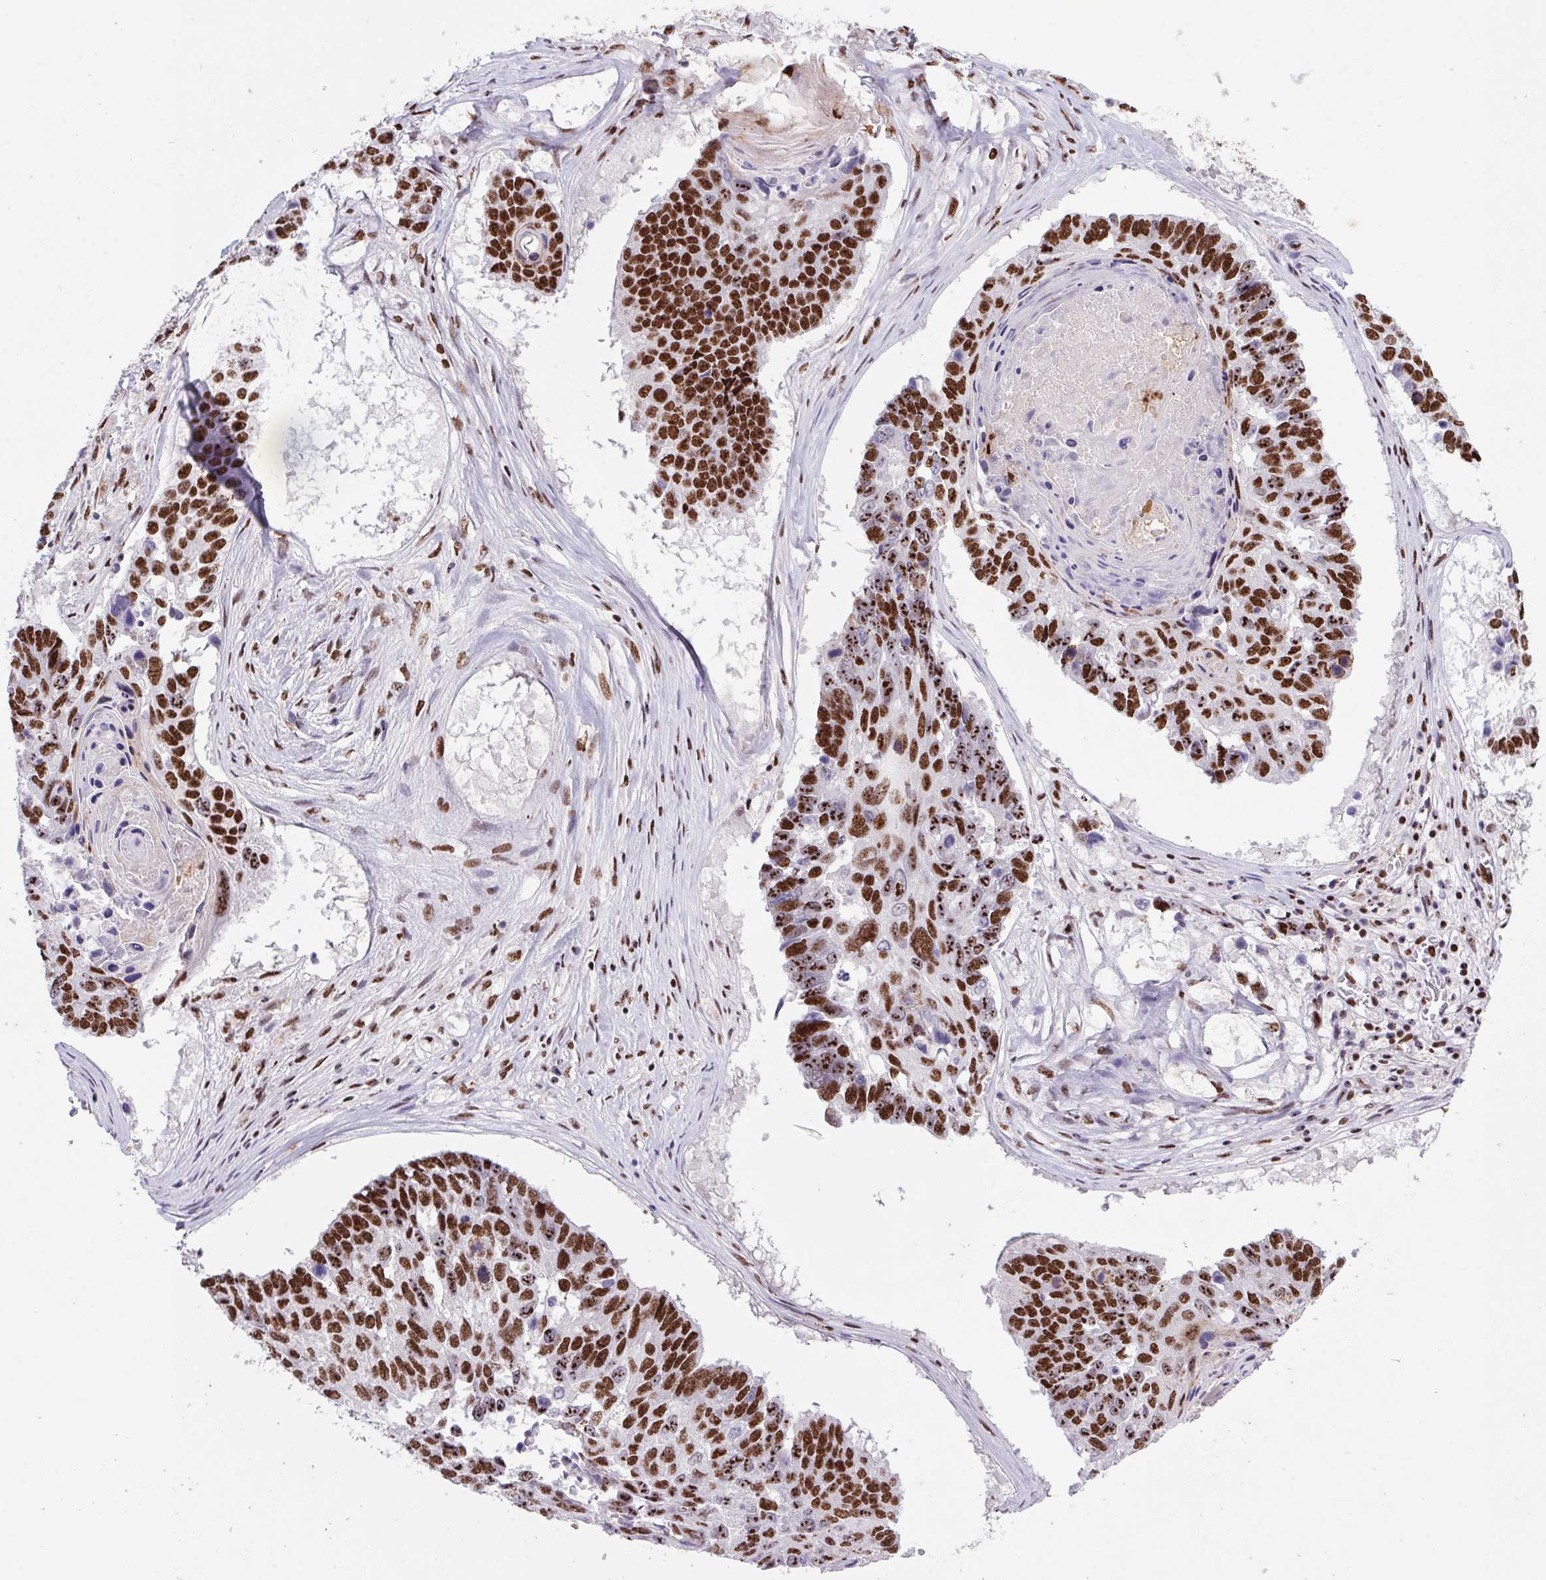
{"staining": {"intensity": "strong", "quantity": ">75%", "location": "nuclear"}, "tissue": "lung cancer", "cell_type": "Tumor cells", "image_type": "cancer", "snomed": [{"axis": "morphology", "description": "Squamous cell carcinoma, NOS"}, {"axis": "topography", "description": "Lung"}], "caption": "High-power microscopy captured an IHC micrograph of squamous cell carcinoma (lung), revealing strong nuclear positivity in about >75% of tumor cells.", "gene": "LDLRAD4", "patient": {"sex": "male", "age": 73}}